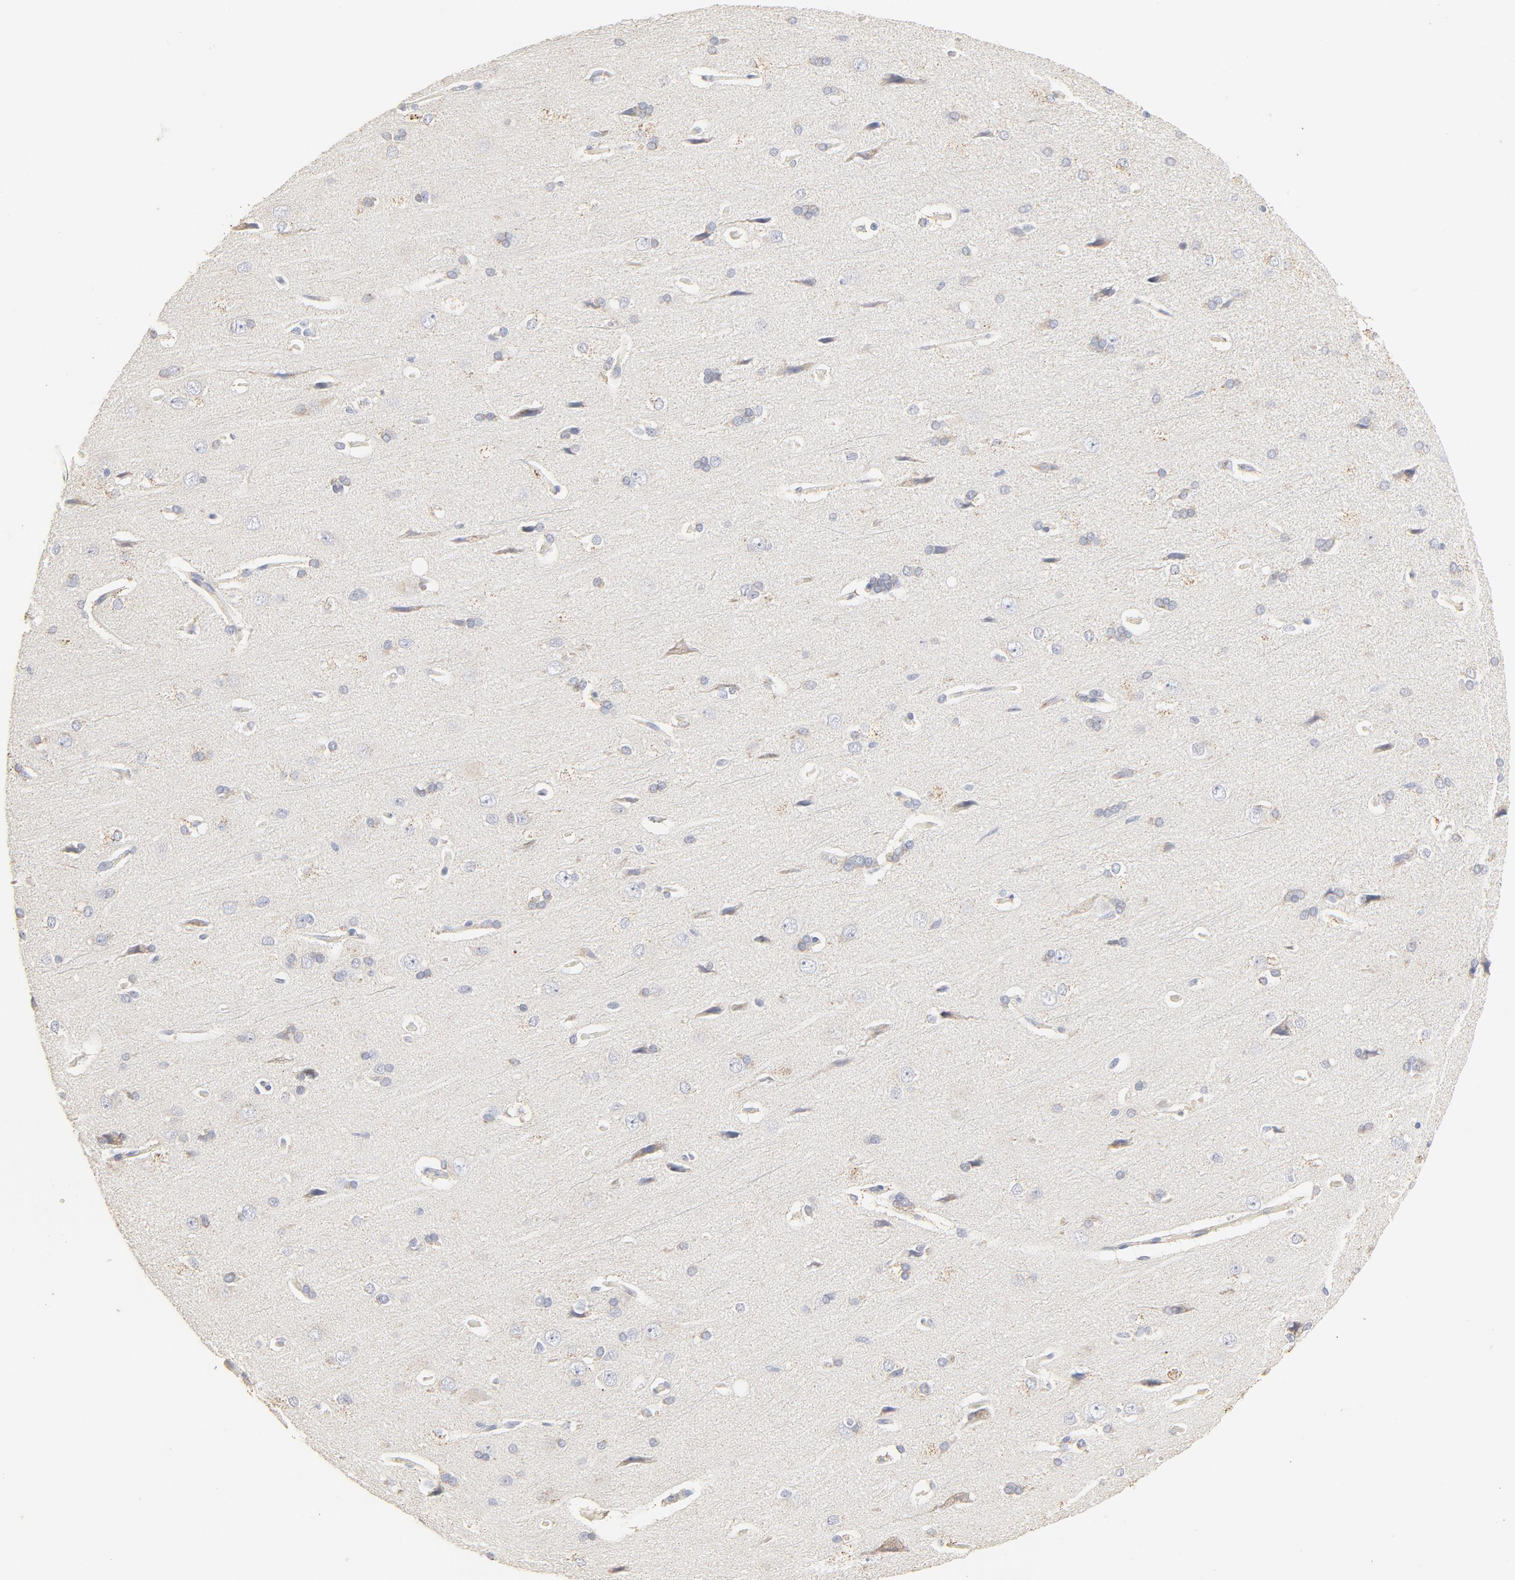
{"staining": {"intensity": "moderate", "quantity": ">75%", "location": "cytoplasmic/membranous"}, "tissue": "cerebral cortex", "cell_type": "Endothelial cells", "image_type": "normal", "snomed": [{"axis": "morphology", "description": "Normal tissue, NOS"}, {"axis": "topography", "description": "Cerebral cortex"}], "caption": "Endothelial cells exhibit medium levels of moderate cytoplasmic/membranous expression in about >75% of cells in benign human cerebral cortex.", "gene": "FCGBP", "patient": {"sex": "male", "age": 62}}